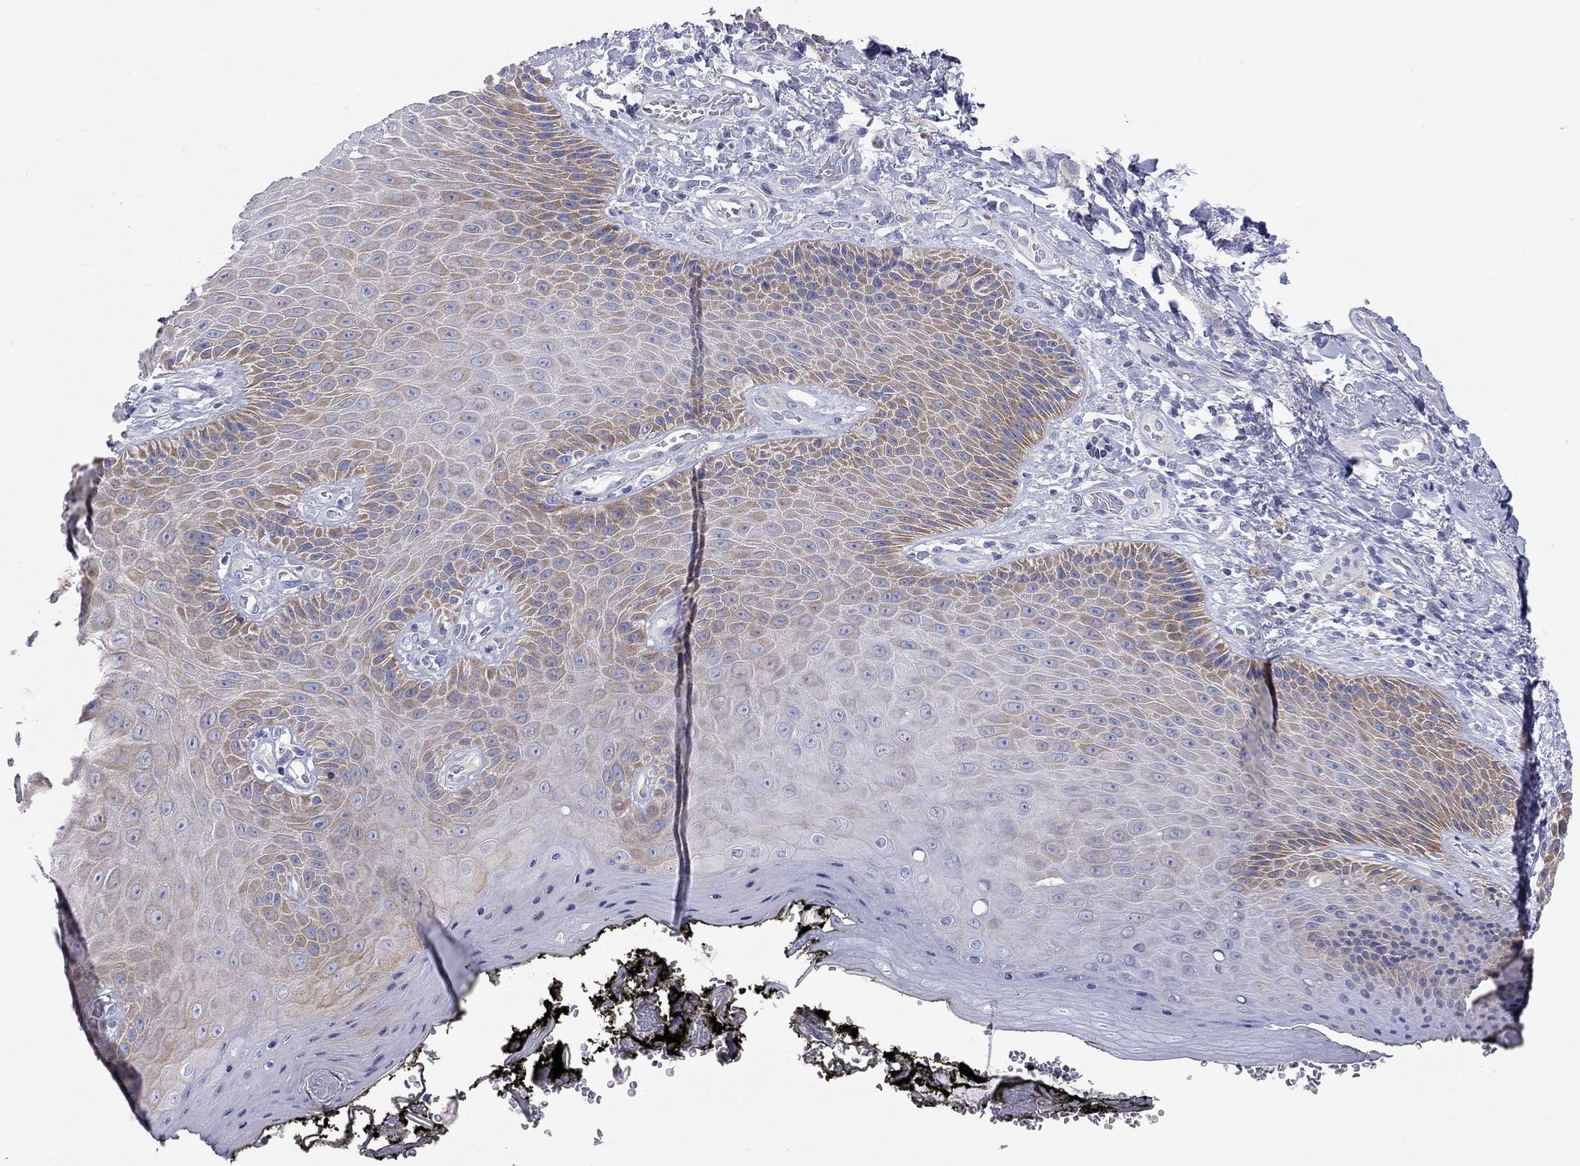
{"staining": {"intensity": "weak", "quantity": "25%-75%", "location": "cytoplasmic/membranous"}, "tissue": "skin", "cell_type": "Epidermal cells", "image_type": "normal", "snomed": [{"axis": "morphology", "description": "Normal tissue, NOS"}, {"axis": "topography", "description": "Anal"}, {"axis": "topography", "description": "Peripheral nerve tissue"}], "caption": "This photomicrograph exhibits immunohistochemistry (IHC) staining of unremarkable human skin, with low weak cytoplasmic/membranous positivity in approximately 25%-75% of epidermal cells.", "gene": "RCAN1", "patient": {"sex": "male", "age": 53}}